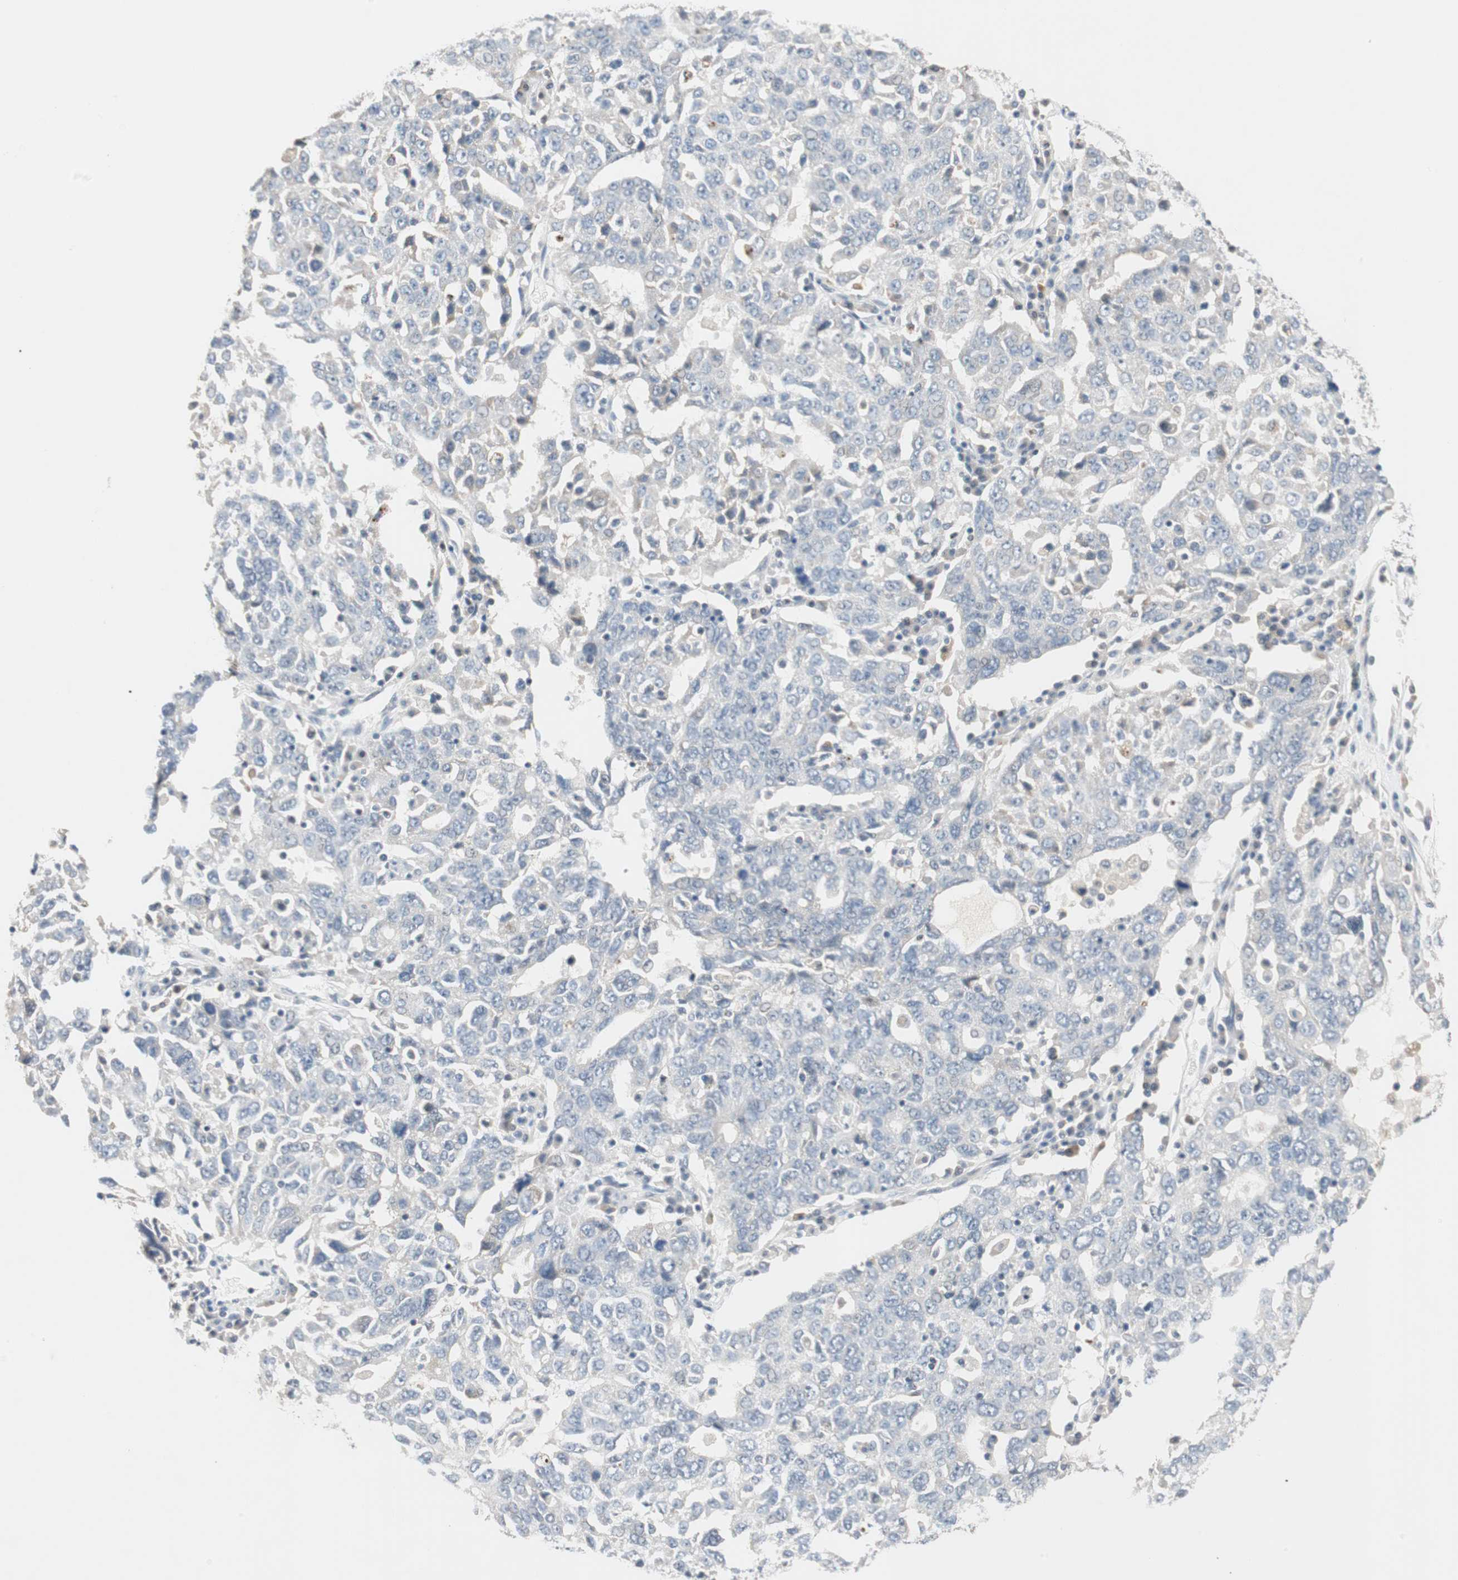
{"staining": {"intensity": "negative", "quantity": "none", "location": "none"}, "tissue": "ovarian cancer", "cell_type": "Tumor cells", "image_type": "cancer", "snomed": [{"axis": "morphology", "description": "Carcinoma, endometroid"}, {"axis": "topography", "description": "Ovary"}], "caption": "DAB (3,3'-diaminobenzidine) immunohistochemical staining of ovarian endometroid carcinoma shows no significant staining in tumor cells.", "gene": "PDZK1", "patient": {"sex": "female", "age": 62}}